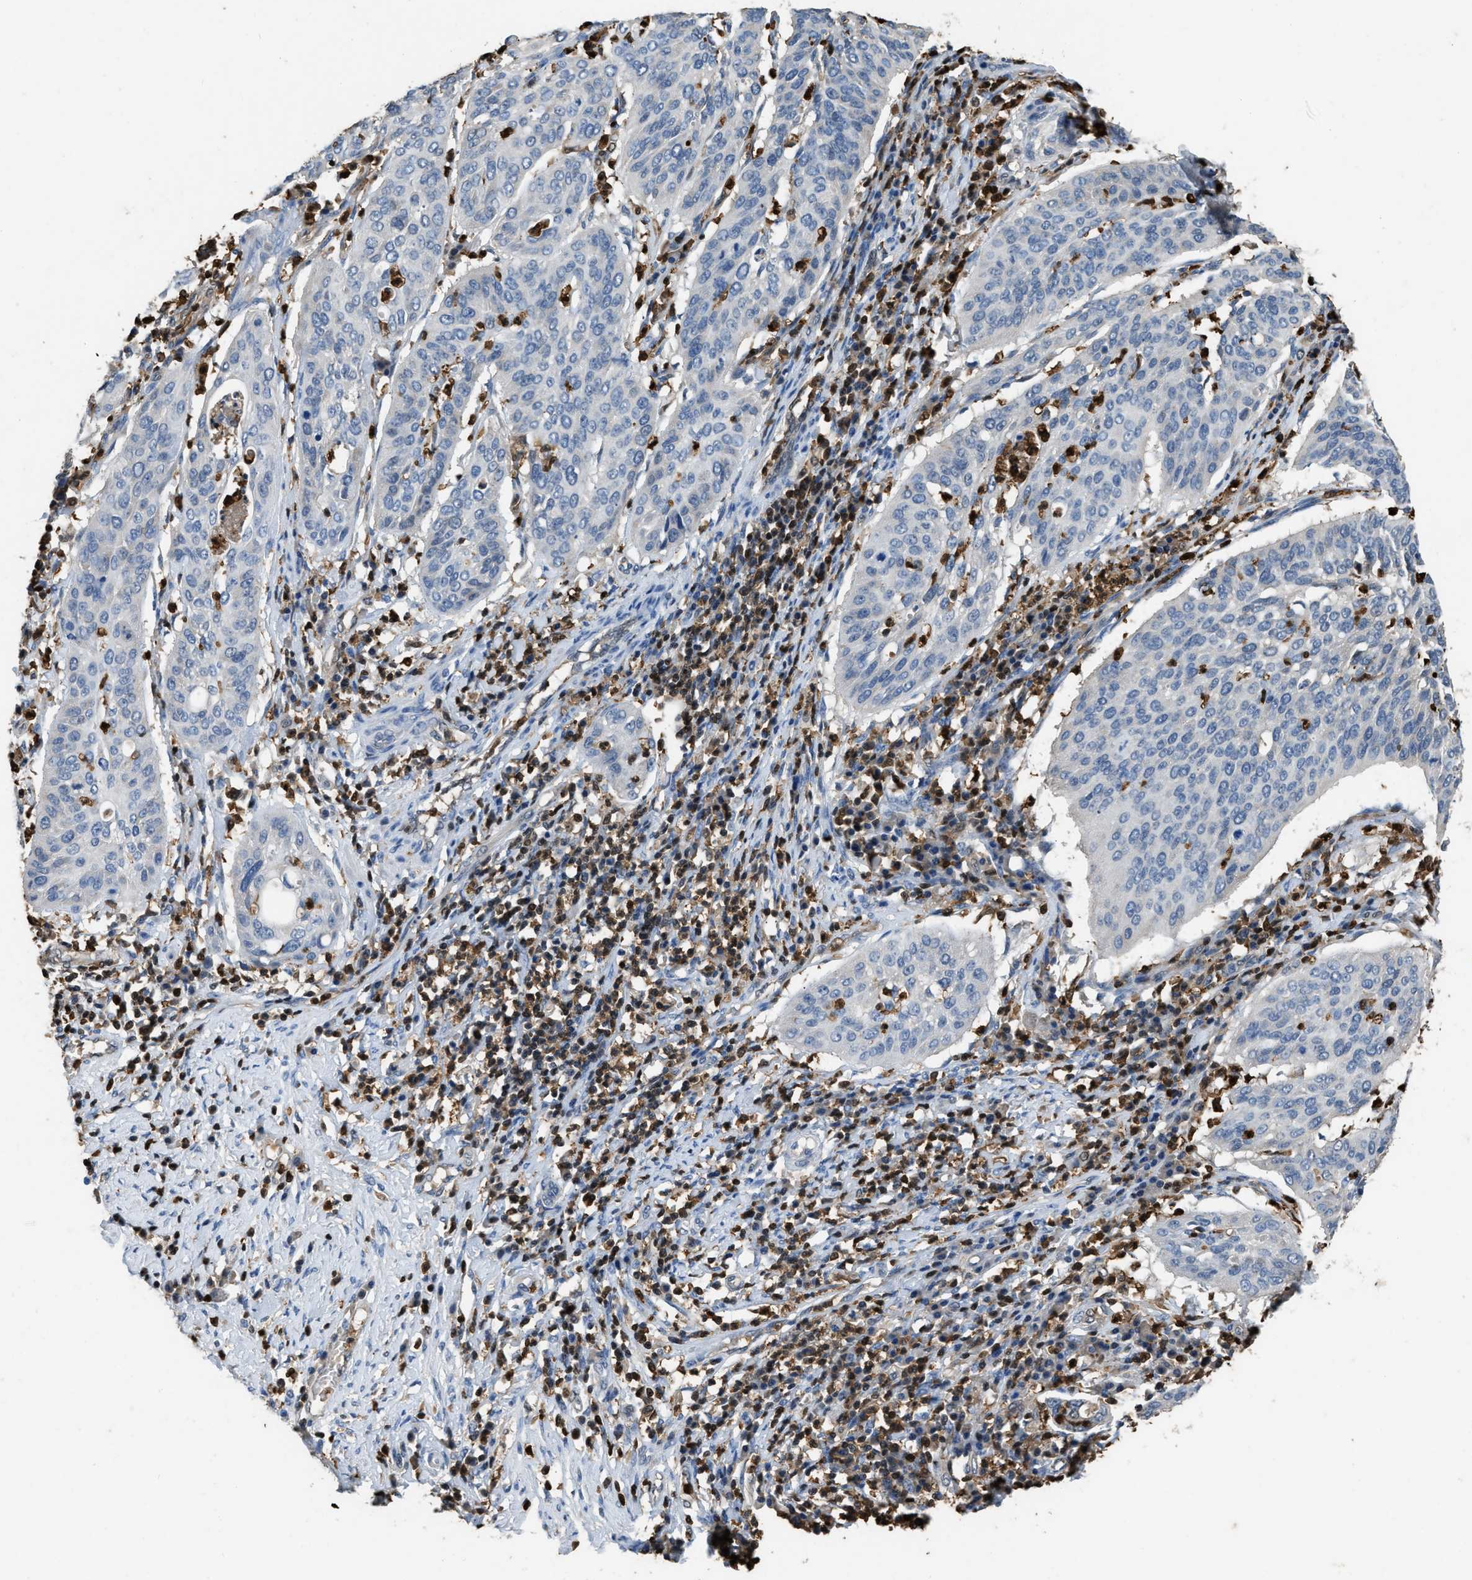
{"staining": {"intensity": "negative", "quantity": "none", "location": "none"}, "tissue": "cervical cancer", "cell_type": "Tumor cells", "image_type": "cancer", "snomed": [{"axis": "morphology", "description": "Normal tissue, NOS"}, {"axis": "morphology", "description": "Squamous cell carcinoma, NOS"}, {"axis": "topography", "description": "Cervix"}], "caption": "Immunohistochemistry photomicrograph of human cervical cancer (squamous cell carcinoma) stained for a protein (brown), which demonstrates no staining in tumor cells.", "gene": "ARHGDIB", "patient": {"sex": "female", "age": 39}}